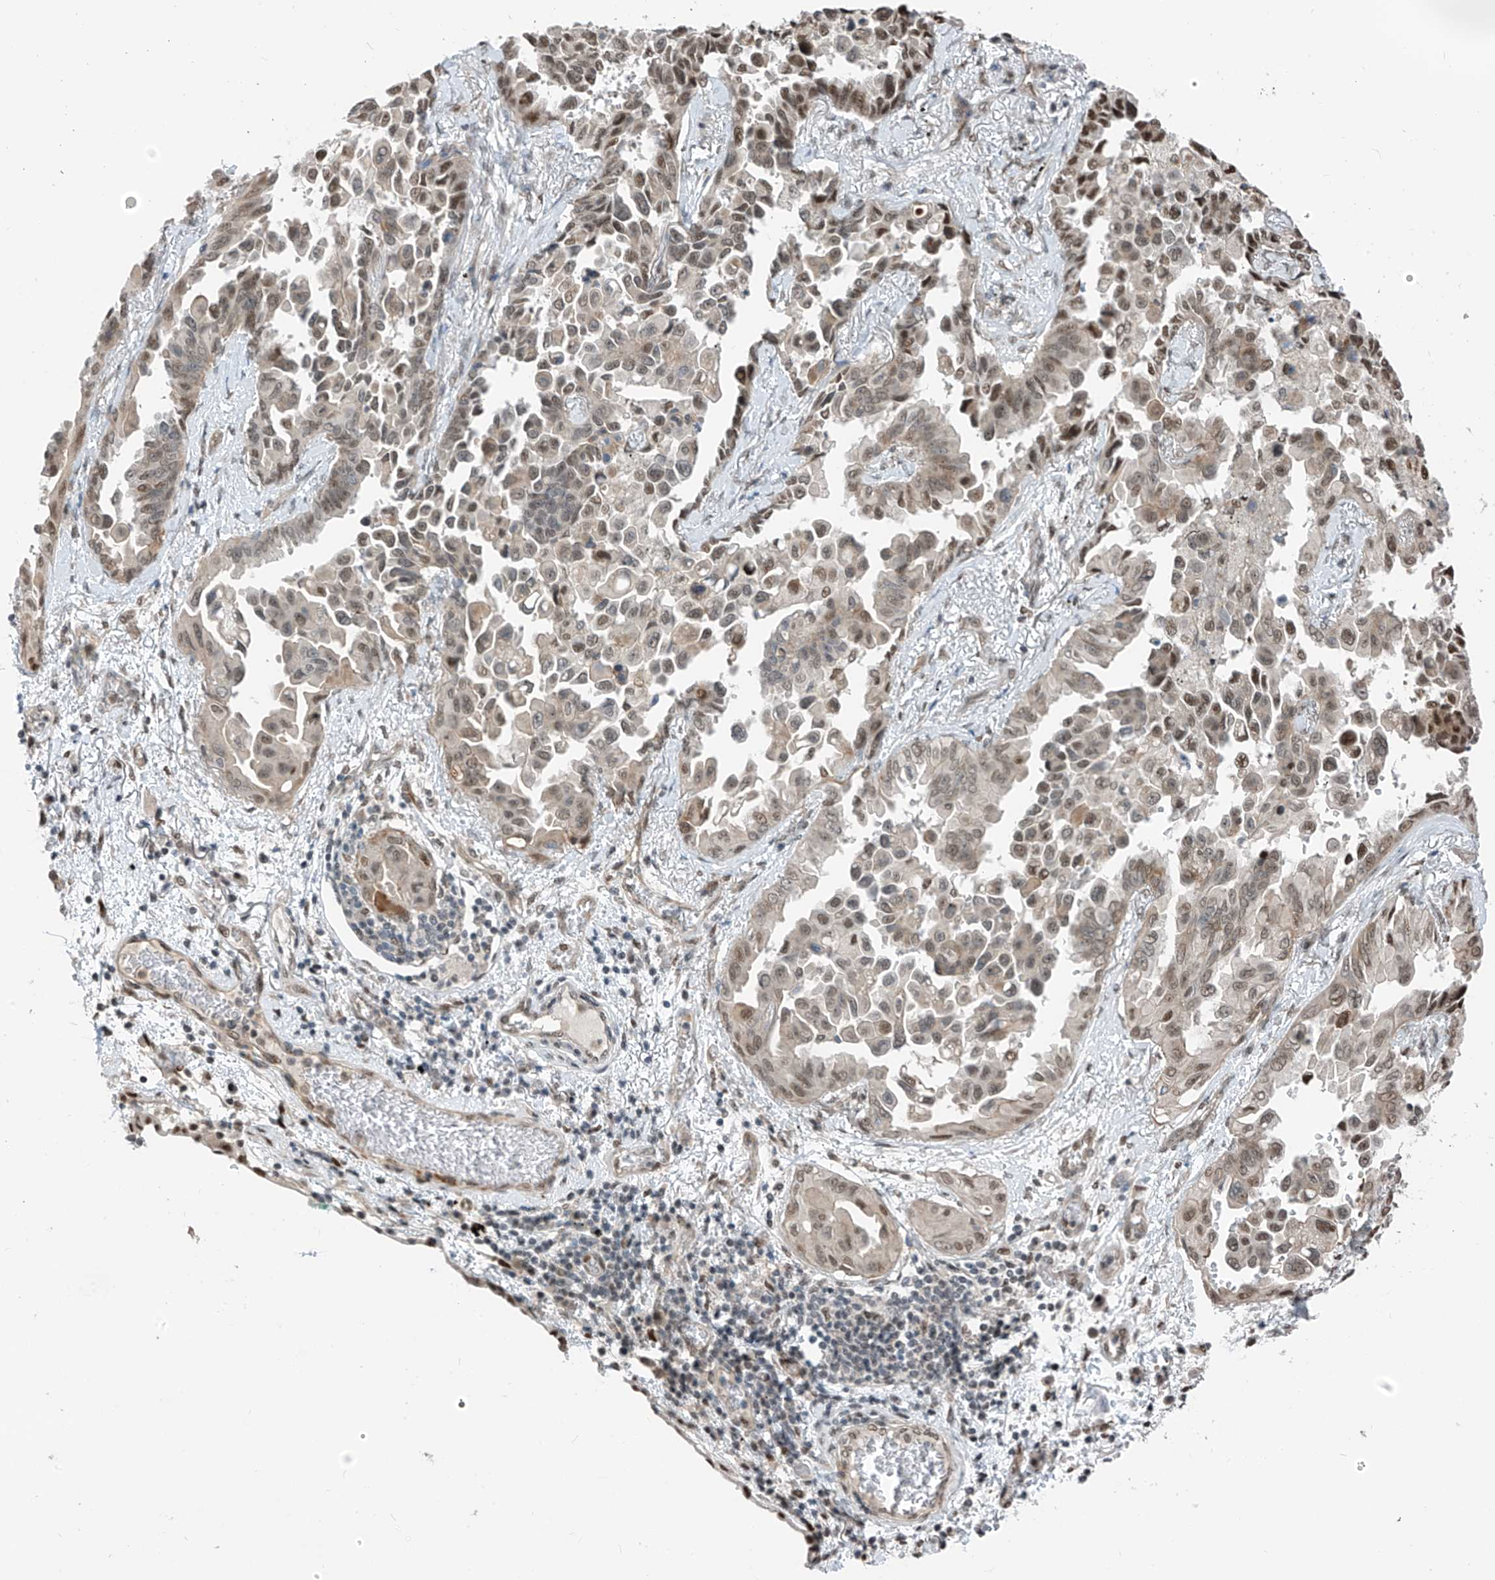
{"staining": {"intensity": "moderate", "quantity": "25%-75%", "location": "nuclear"}, "tissue": "lung cancer", "cell_type": "Tumor cells", "image_type": "cancer", "snomed": [{"axis": "morphology", "description": "Adenocarcinoma, NOS"}, {"axis": "topography", "description": "Lung"}], "caption": "Immunohistochemistry (IHC) of human lung cancer reveals medium levels of moderate nuclear staining in about 25%-75% of tumor cells.", "gene": "RBP7", "patient": {"sex": "female", "age": 67}}